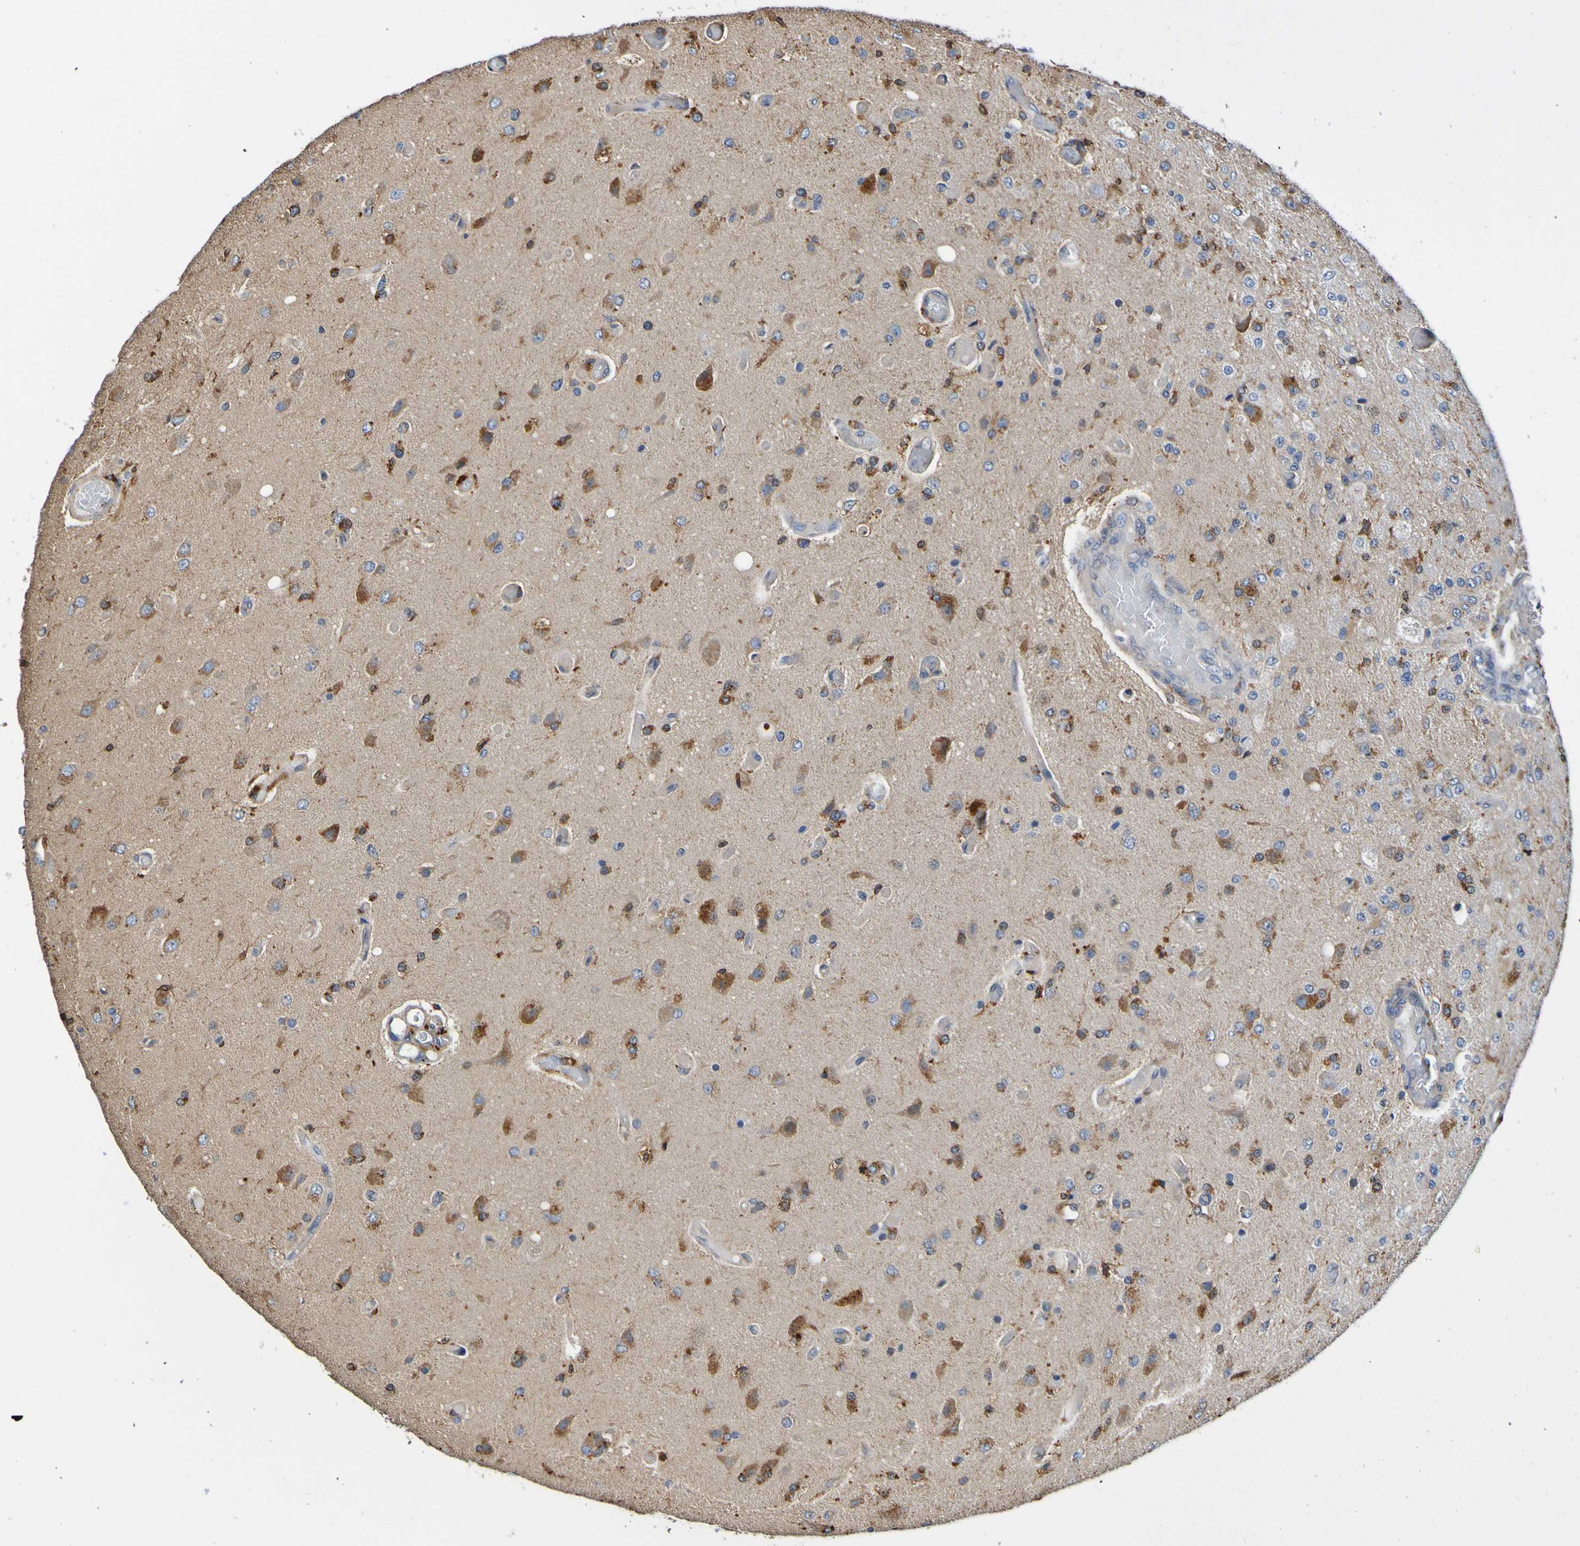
{"staining": {"intensity": "moderate", "quantity": "25%-75%", "location": "cytoplasmic/membranous"}, "tissue": "glioma", "cell_type": "Tumor cells", "image_type": "cancer", "snomed": [{"axis": "morphology", "description": "Normal tissue, NOS"}, {"axis": "morphology", "description": "Glioma, malignant, High grade"}, {"axis": "topography", "description": "Cerebral cortex"}], "caption": "Protein staining by IHC demonstrates moderate cytoplasmic/membranous staining in about 25%-75% of tumor cells in malignant glioma (high-grade).", "gene": "METAP2", "patient": {"sex": "male", "age": 77}}